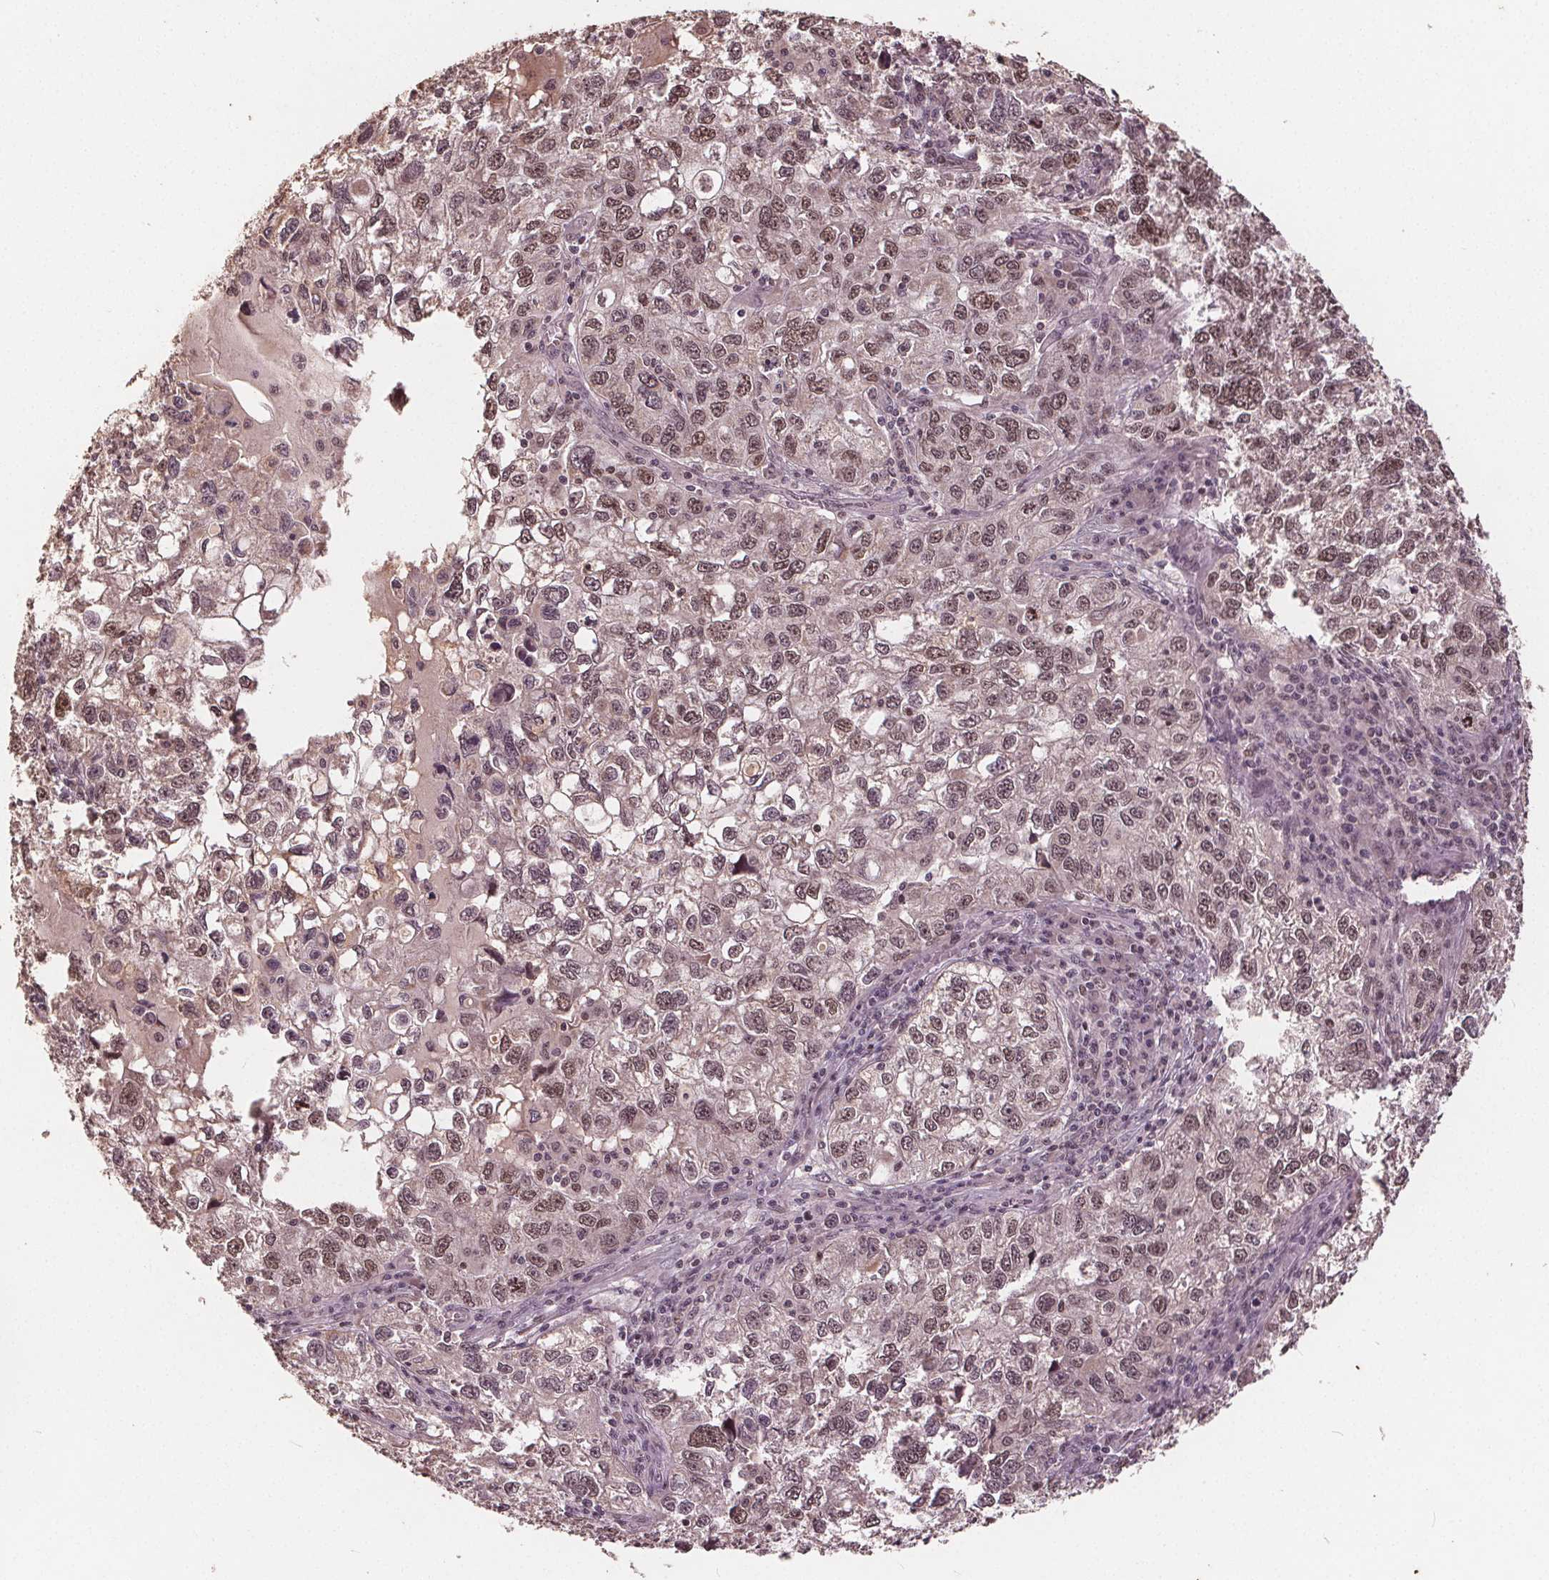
{"staining": {"intensity": "moderate", "quantity": ">75%", "location": "nuclear"}, "tissue": "cervical cancer", "cell_type": "Tumor cells", "image_type": "cancer", "snomed": [{"axis": "morphology", "description": "Squamous cell carcinoma, NOS"}, {"axis": "topography", "description": "Cervix"}], "caption": "Tumor cells demonstrate medium levels of moderate nuclear expression in approximately >75% of cells in human cervical cancer (squamous cell carcinoma).", "gene": "DNMT3B", "patient": {"sex": "female", "age": 55}}